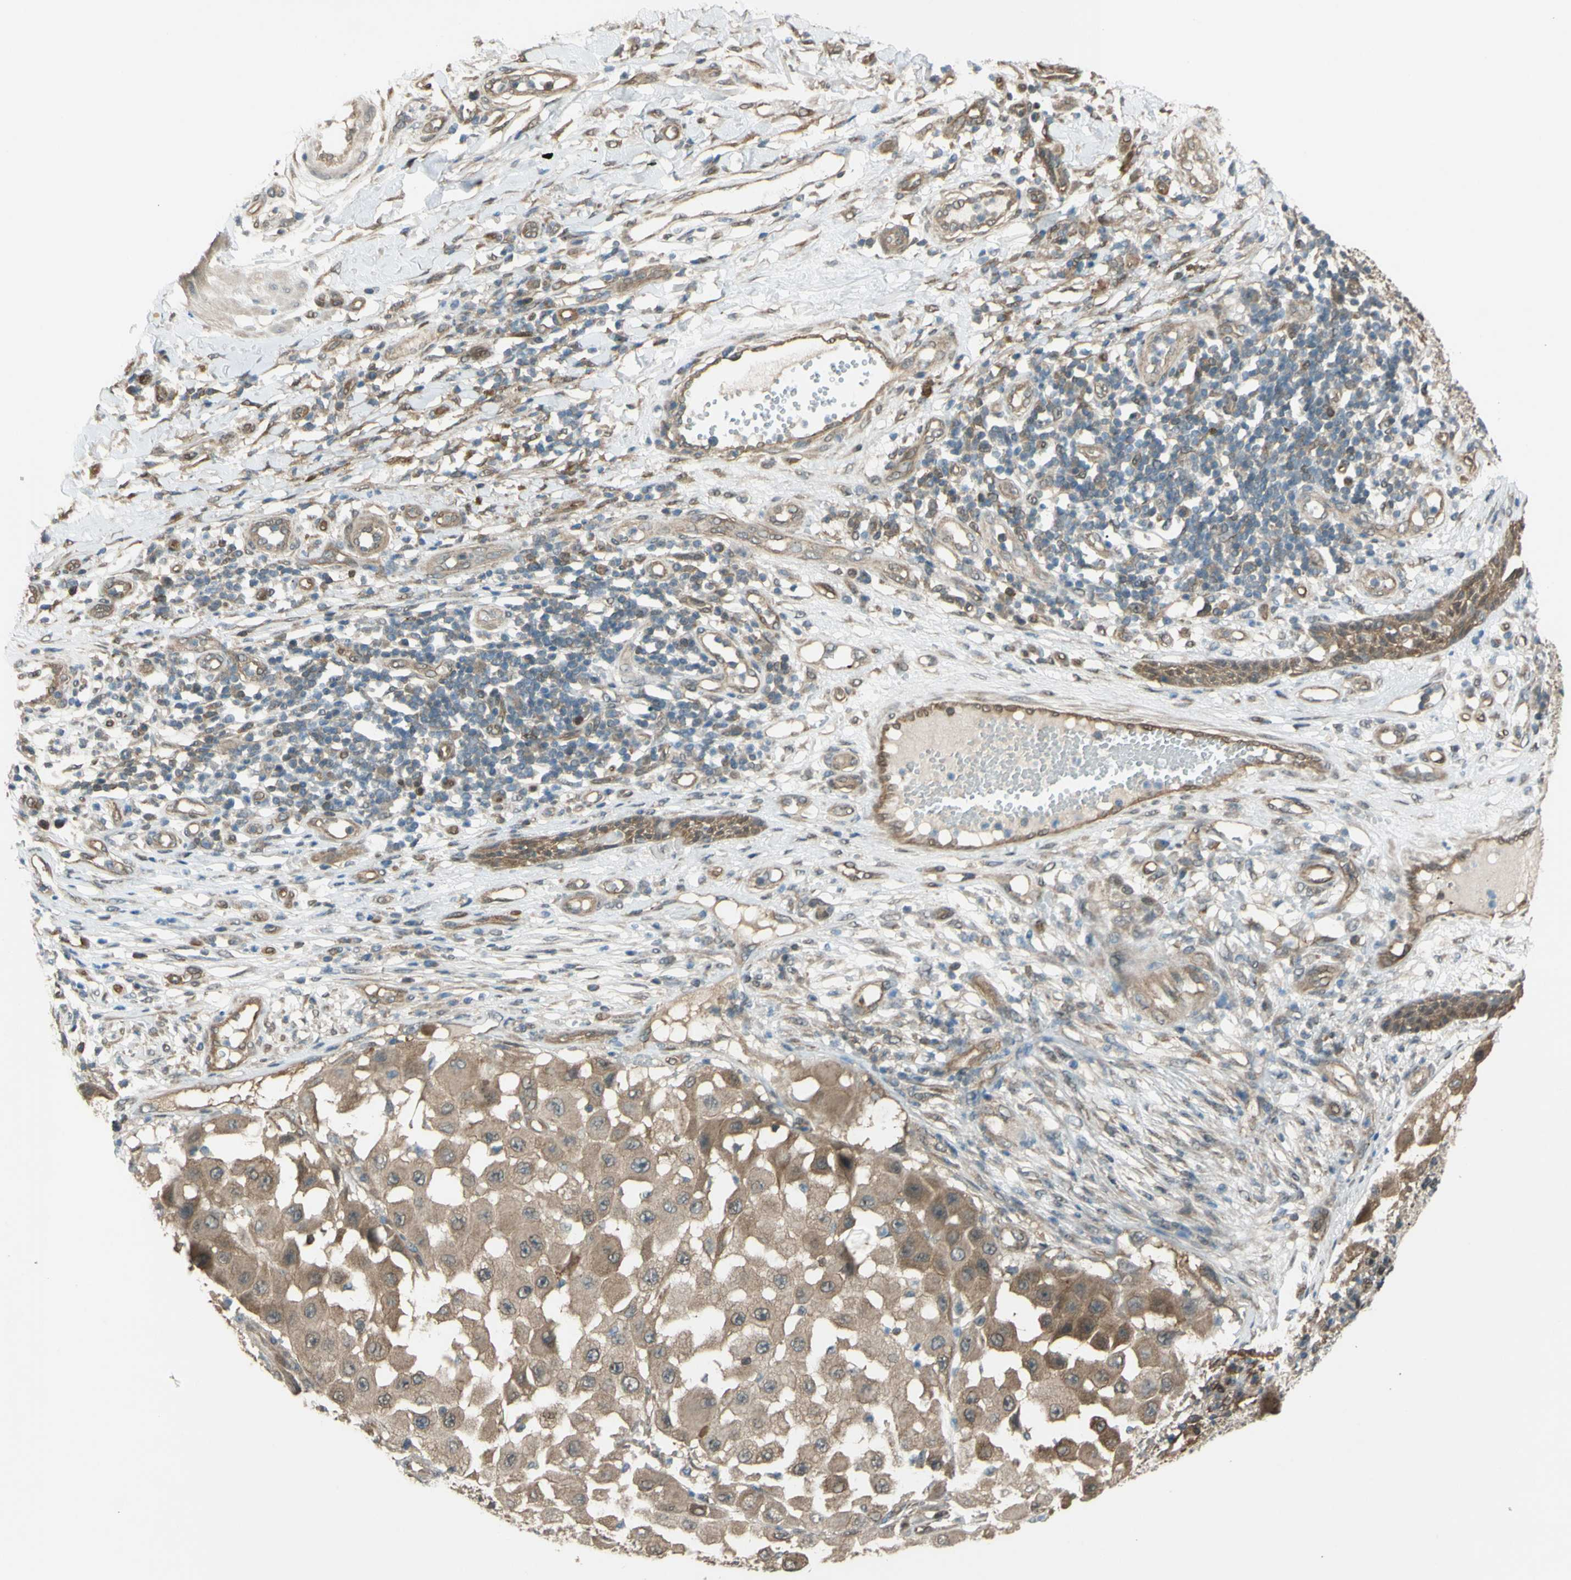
{"staining": {"intensity": "weak", "quantity": ">75%", "location": "cytoplasmic/membranous"}, "tissue": "melanoma", "cell_type": "Tumor cells", "image_type": "cancer", "snomed": [{"axis": "morphology", "description": "Malignant melanoma, NOS"}, {"axis": "topography", "description": "Skin"}], "caption": "Protein staining of malignant melanoma tissue reveals weak cytoplasmic/membranous expression in approximately >75% of tumor cells.", "gene": "YWHAQ", "patient": {"sex": "female", "age": 81}}